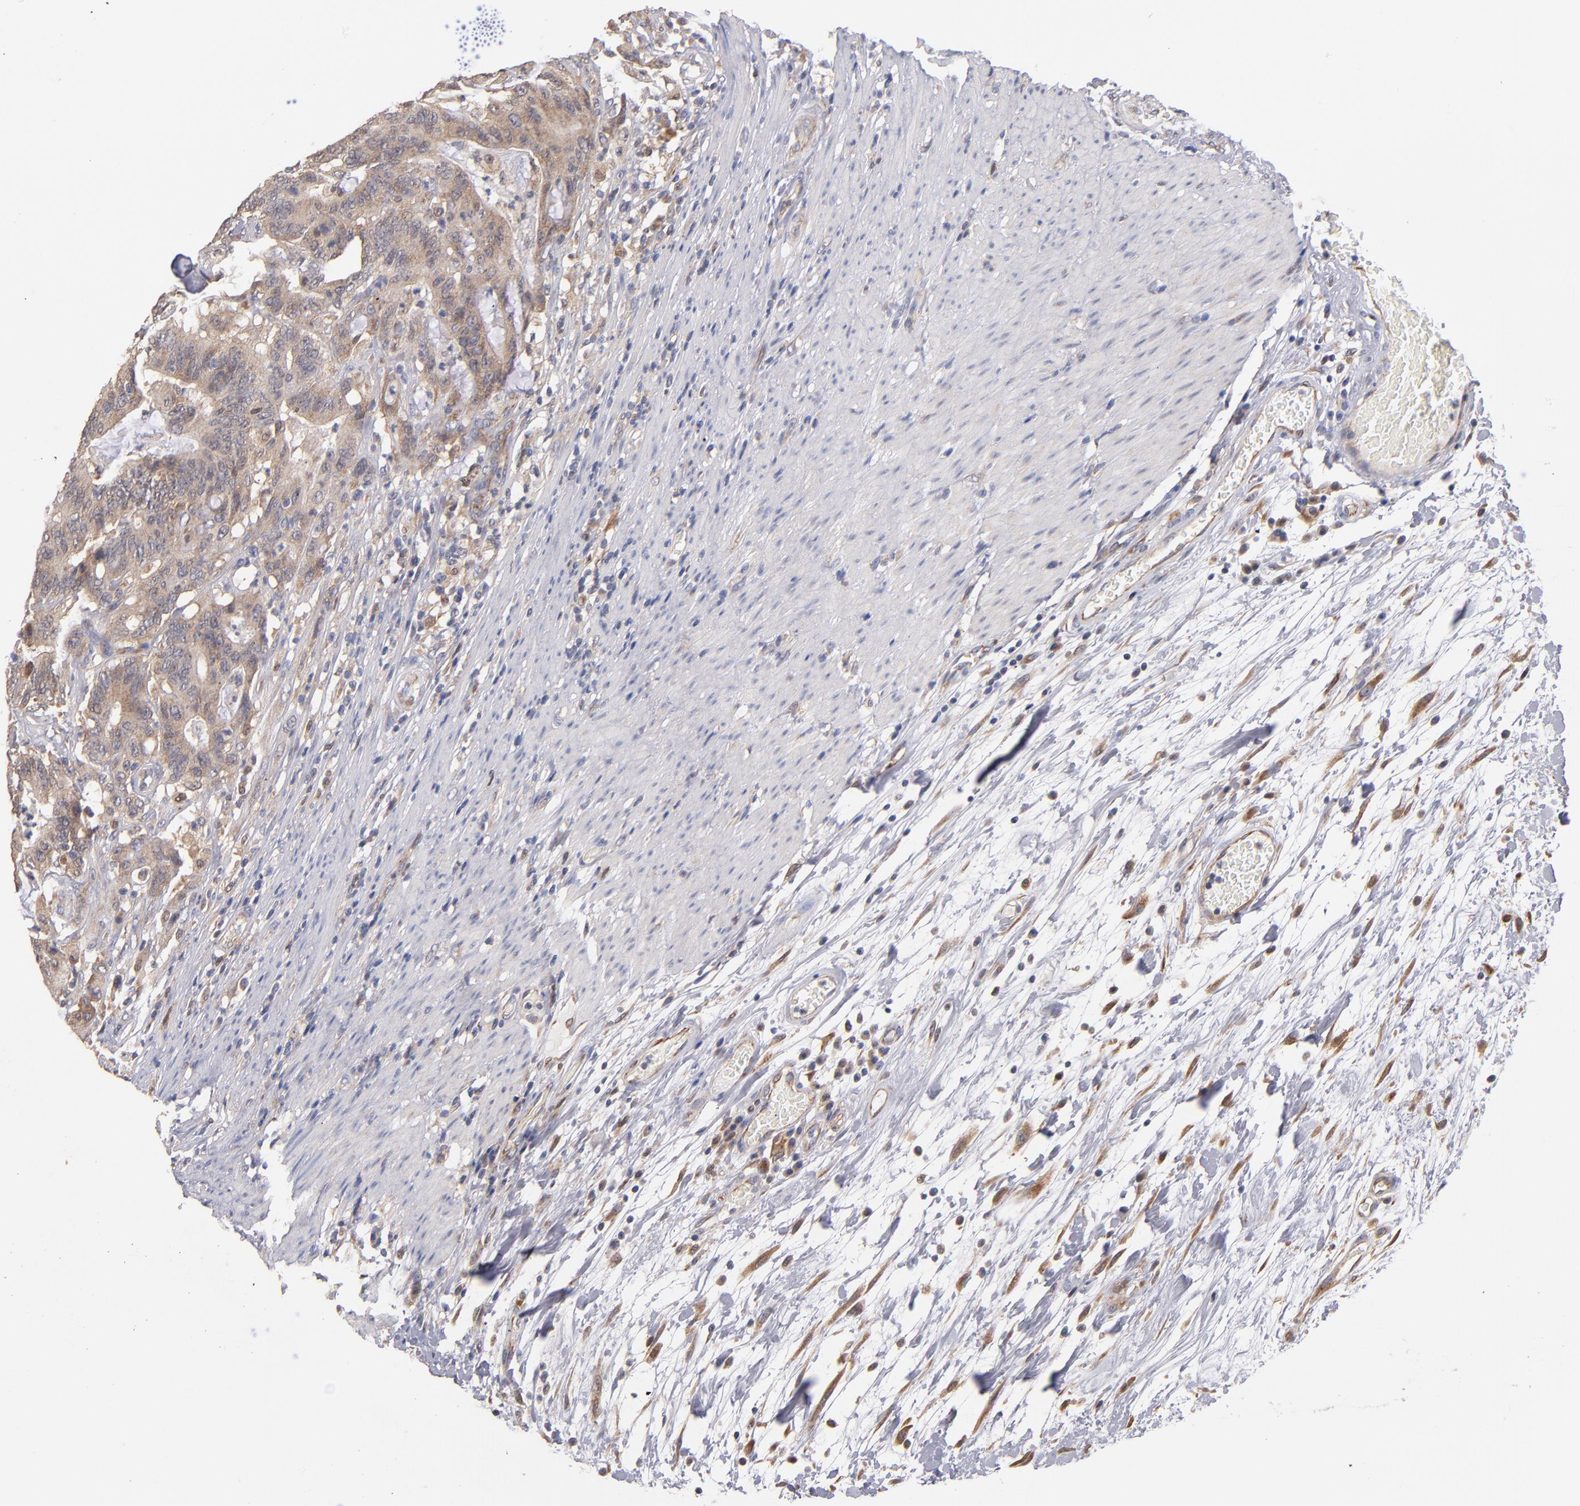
{"staining": {"intensity": "moderate", "quantity": ">75%", "location": "cytoplasmic/membranous"}, "tissue": "colorectal cancer", "cell_type": "Tumor cells", "image_type": "cancer", "snomed": [{"axis": "morphology", "description": "Adenocarcinoma, NOS"}, {"axis": "topography", "description": "Colon"}], "caption": "Moderate cytoplasmic/membranous expression for a protein is appreciated in about >75% of tumor cells of colorectal cancer (adenocarcinoma) using IHC.", "gene": "GMFG", "patient": {"sex": "male", "age": 54}}